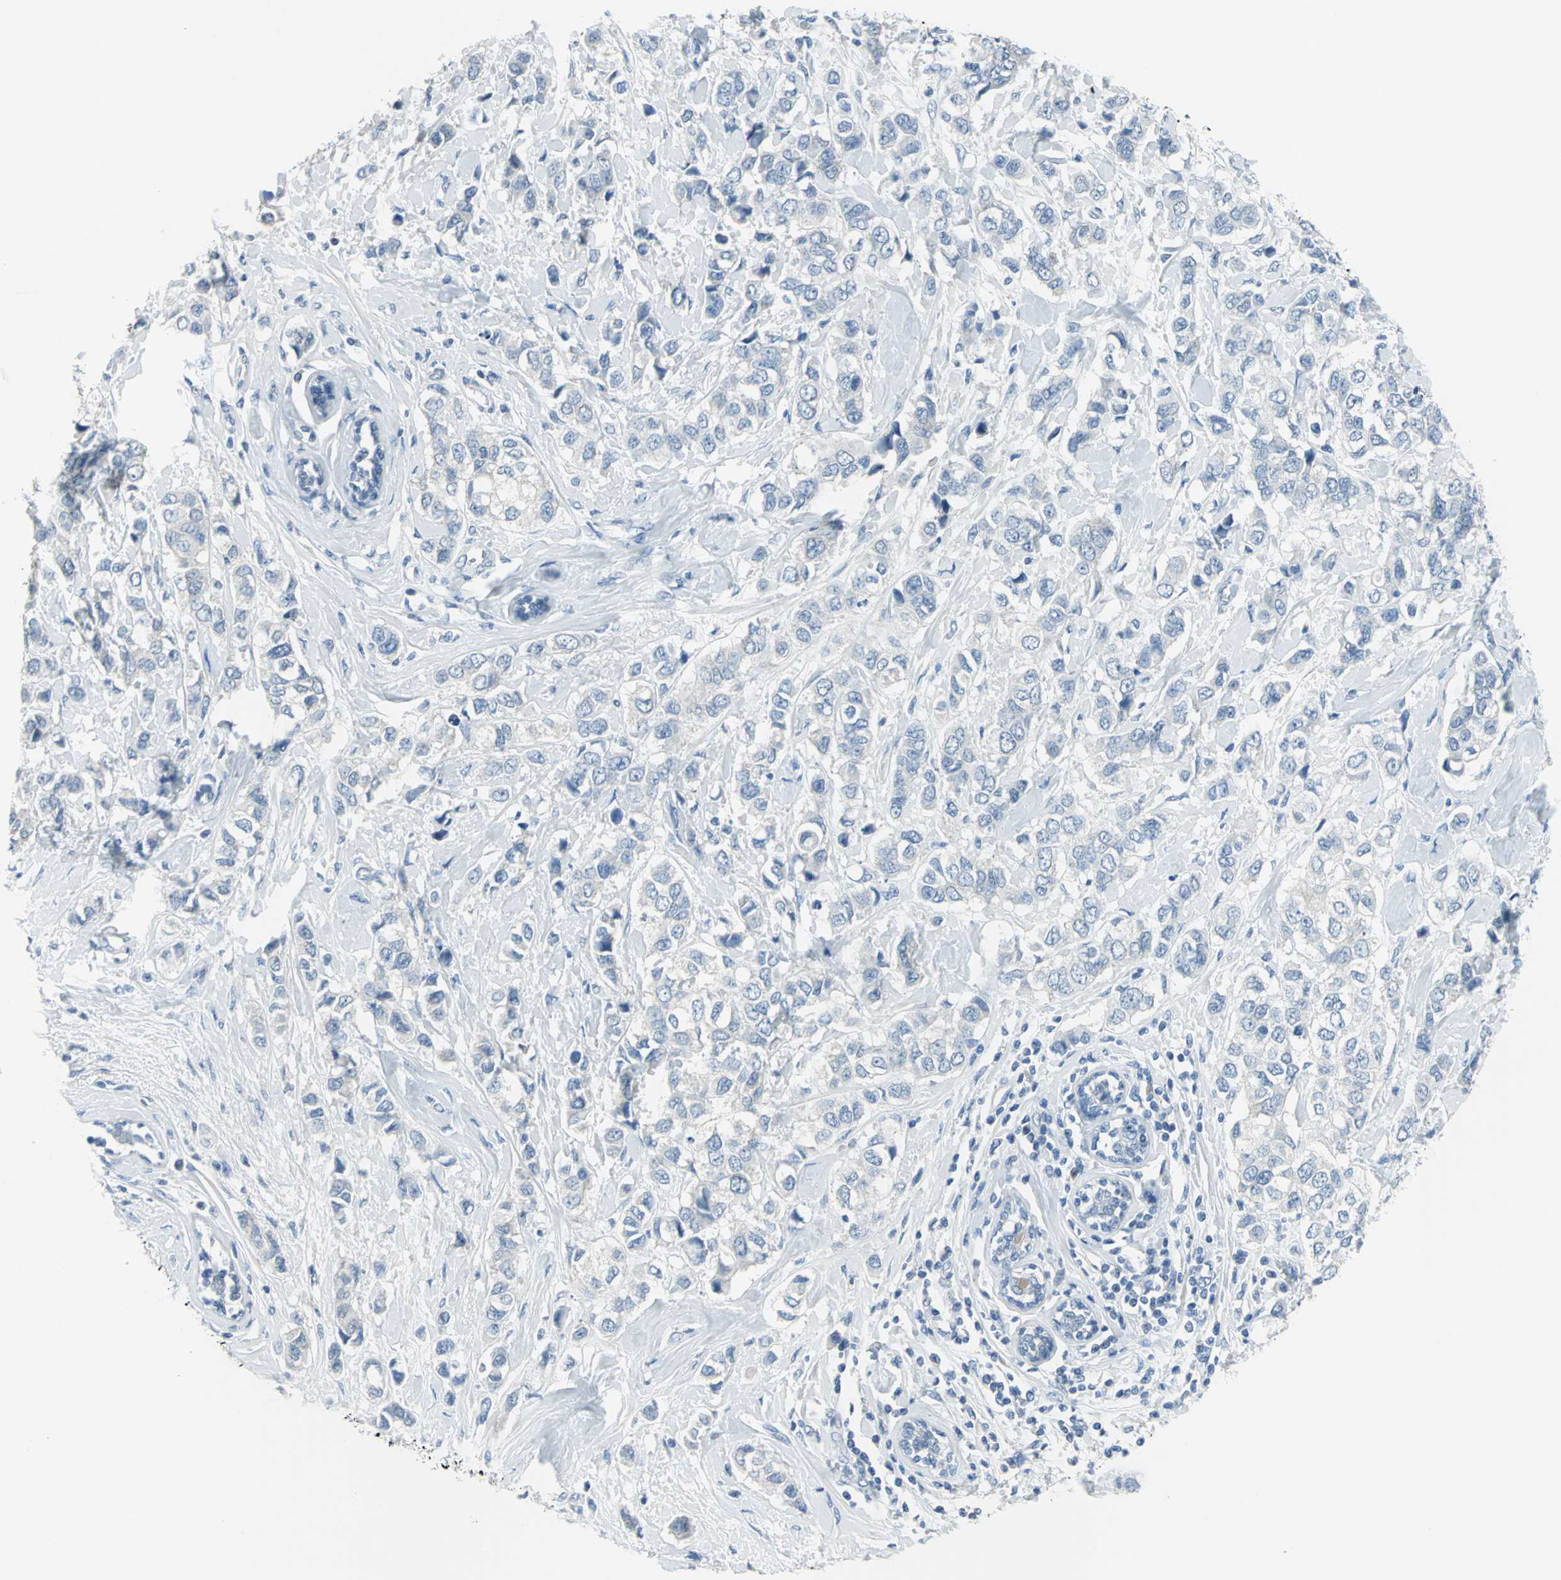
{"staining": {"intensity": "negative", "quantity": "none", "location": "none"}, "tissue": "breast cancer", "cell_type": "Tumor cells", "image_type": "cancer", "snomed": [{"axis": "morphology", "description": "Duct carcinoma"}, {"axis": "topography", "description": "Breast"}], "caption": "Immunohistochemistry of breast infiltrating ductal carcinoma demonstrates no staining in tumor cells. (Brightfield microscopy of DAB immunohistochemistry (IHC) at high magnification).", "gene": "DNAI2", "patient": {"sex": "female", "age": 50}}